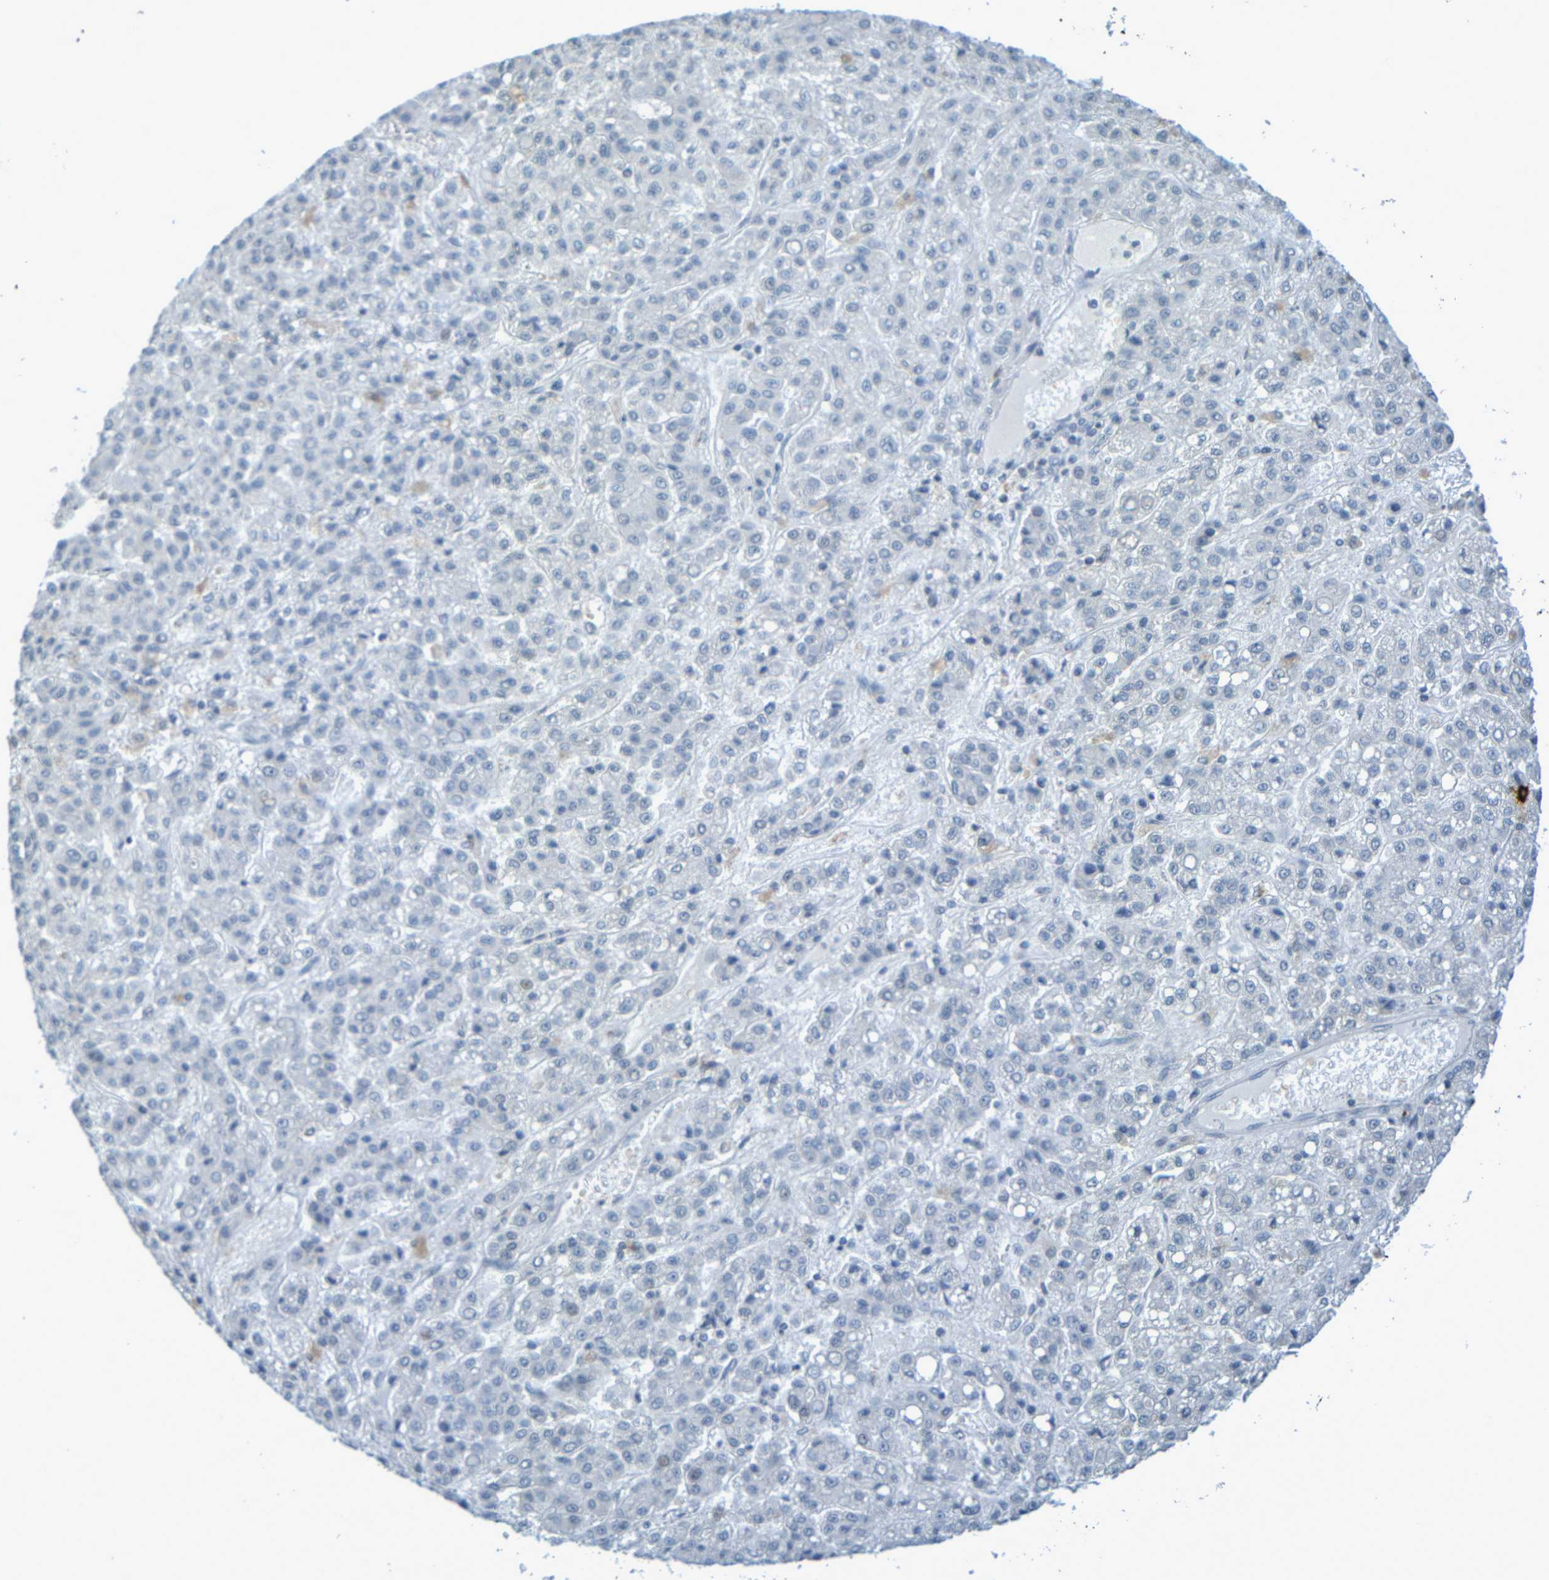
{"staining": {"intensity": "negative", "quantity": "none", "location": "none"}, "tissue": "liver cancer", "cell_type": "Tumor cells", "image_type": "cancer", "snomed": [{"axis": "morphology", "description": "Carcinoma, Hepatocellular, NOS"}, {"axis": "topography", "description": "Liver"}], "caption": "A histopathology image of liver cancer (hepatocellular carcinoma) stained for a protein reveals no brown staining in tumor cells.", "gene": "C3AR1", "patient": {"sex": "male", "age": 70}}